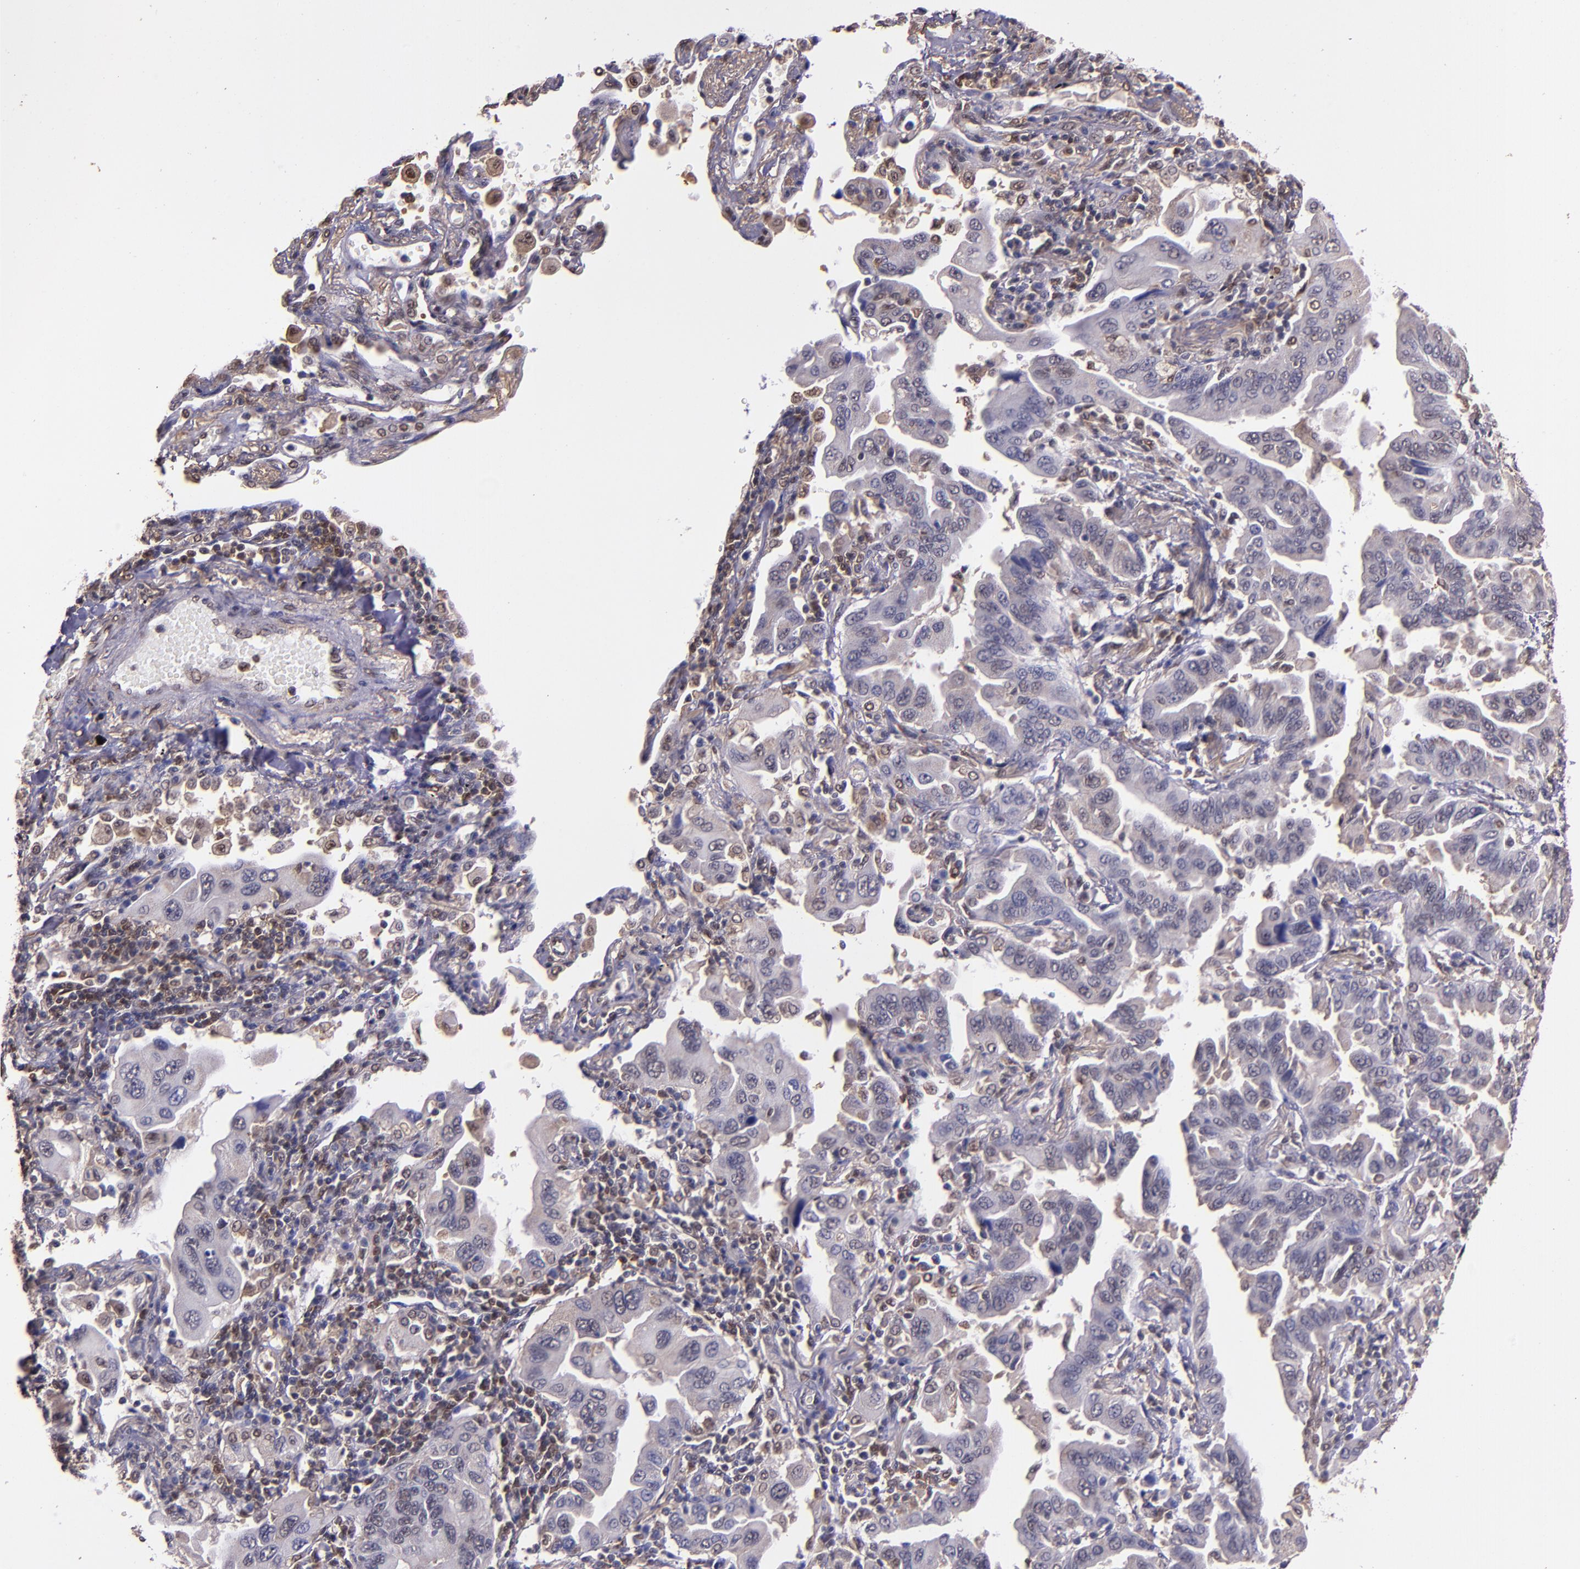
{"staining": {"intensity": "negative", "quantity": "none", "location": "none"}, "tissue": "lung cancer", "cell_type": "Tumor cells", "image_type": "cancer", "snomed": [{"axis": "morphology", "description": "Adenocarcinoma, NOS"}, {"axis": "topography", "description": "Lung"}], "caption": "Tumor cells show no significant protein positivity in lung cancer. (DAB (3,3'-diaminobenzidine) immunohistochemistry with hematoxylin counter stain).", "gene": "STAT6", "patient": {"sex": "female", "age": 65}}